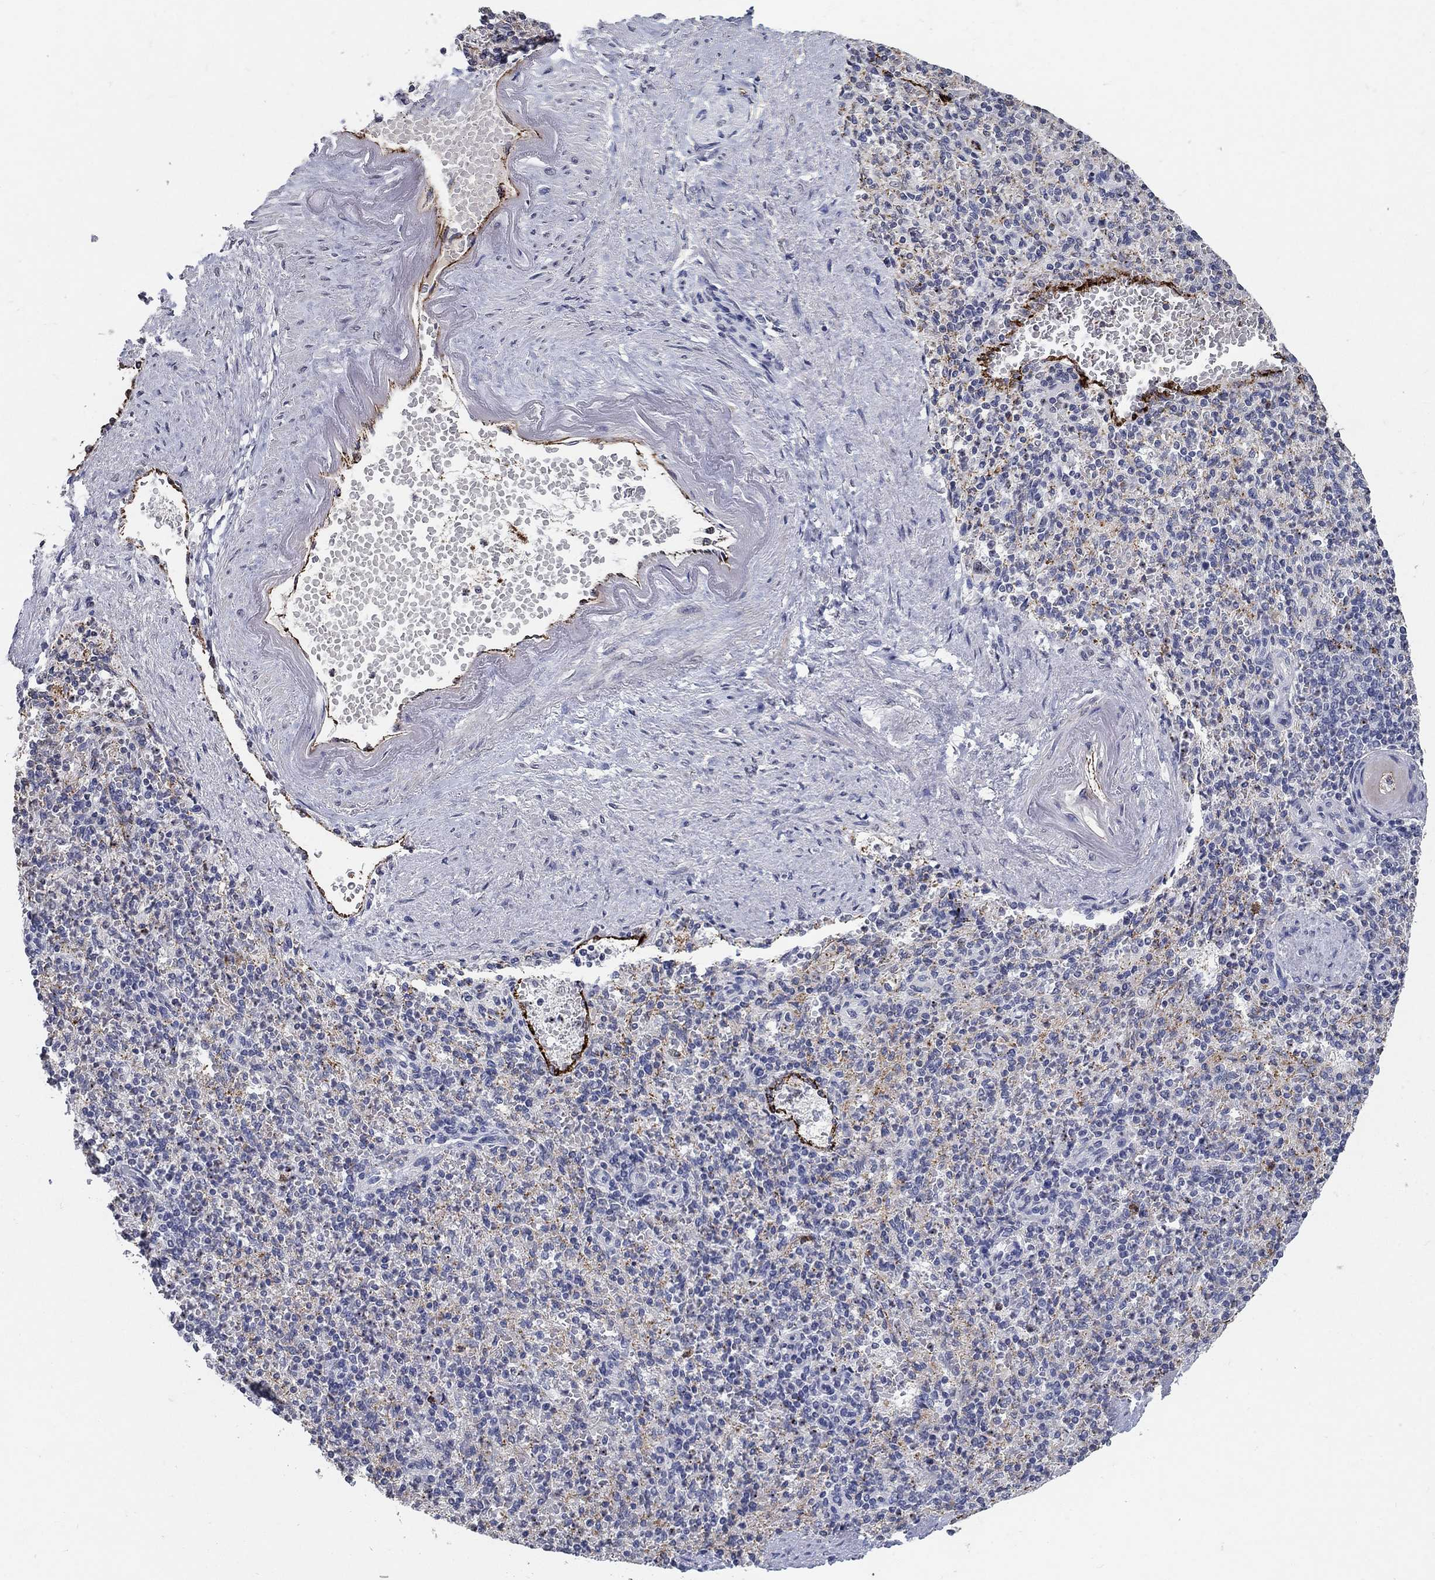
{"staining": {"intensity": "negative", "quantity": "none", "location": "none"}, "tissue": "spleen", "cell_type": "Cells in red pulp", "image_type": "normal", "snomed": [{"axis": "morphology", "description": "Normal tissue, NOS"}, {"axis": "topography", "description": "Spleen"}], "caption": "Normal spleen was stained to show a protein in brown. There is no significant expression in cells in red pulp.", "gene": "TINAG", "patient": {"sex": "female", "age": 74}}